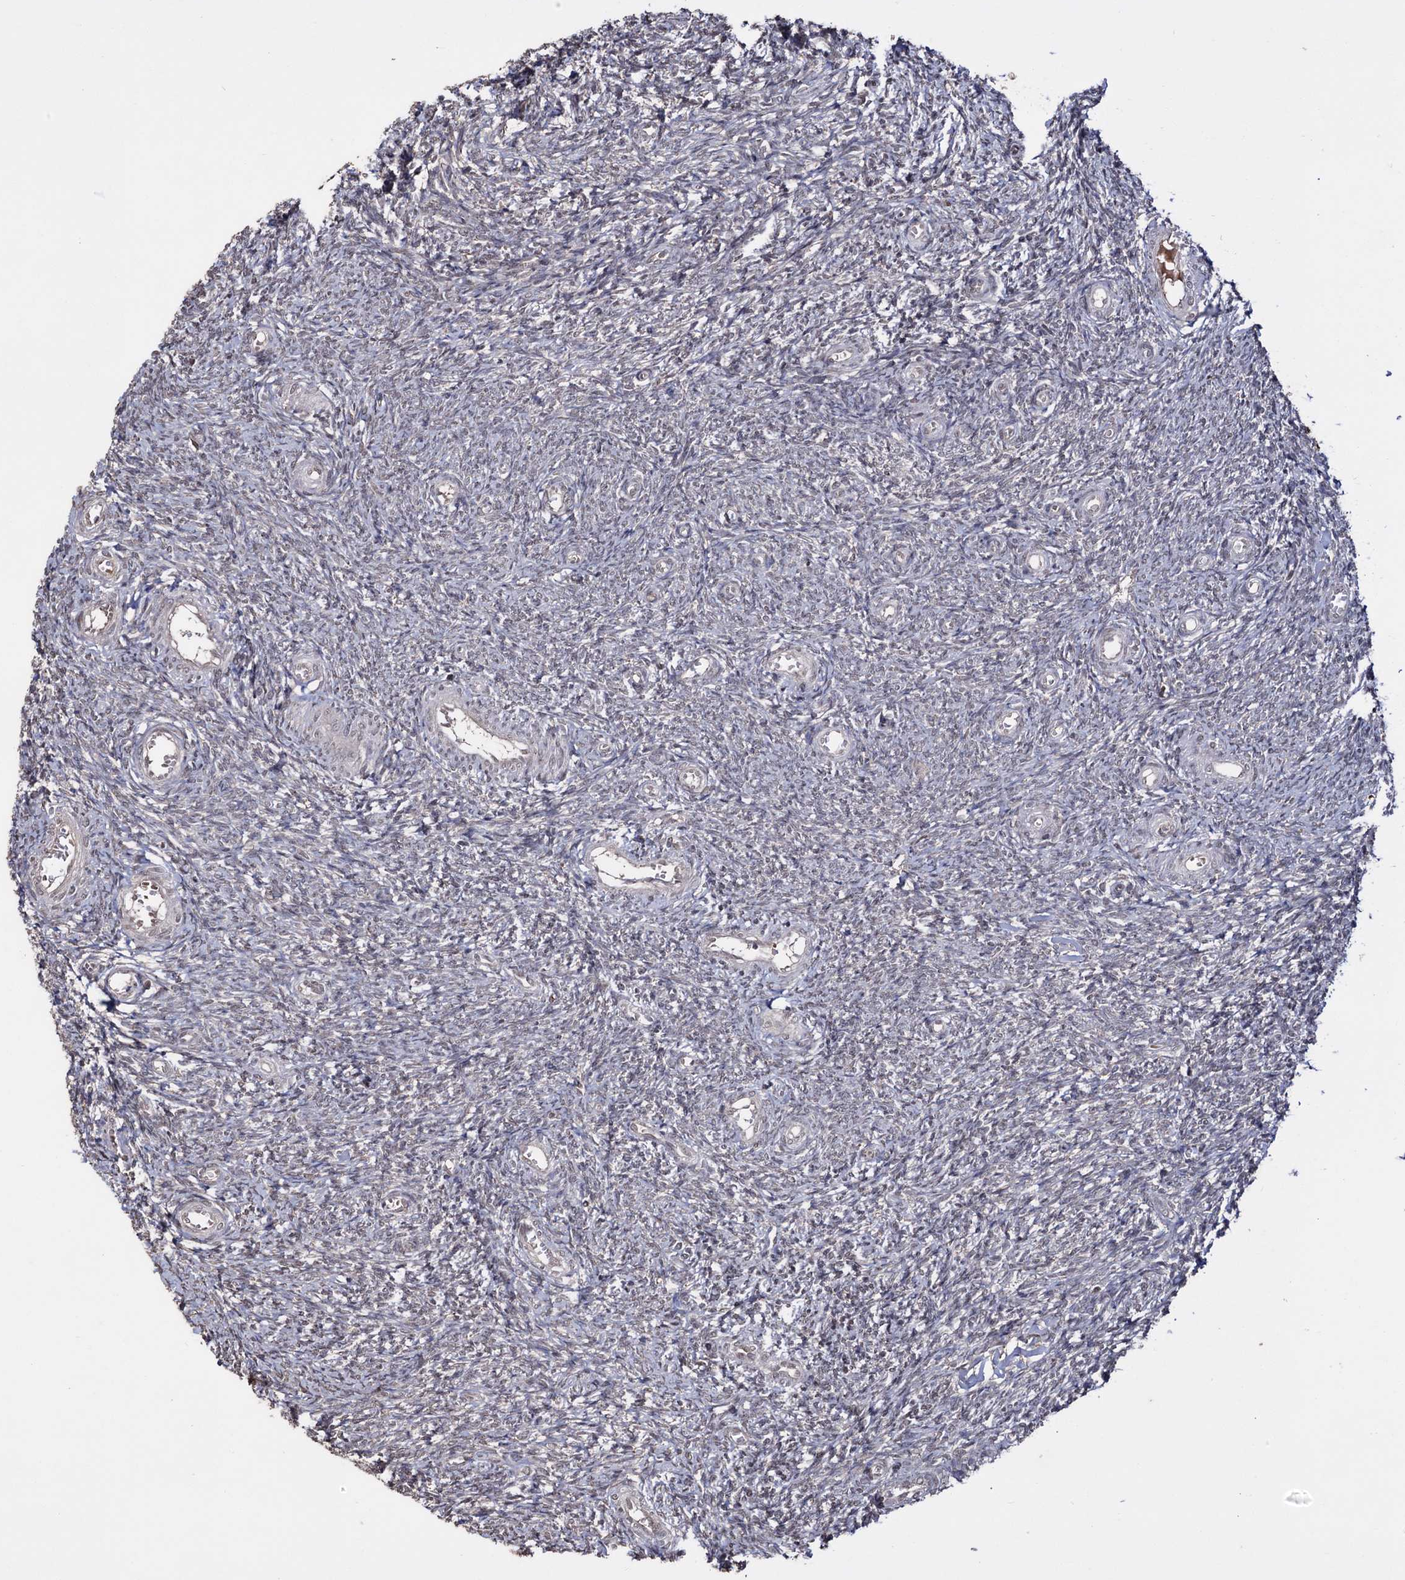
{"staining": {"intensity": "negative", "quantity": "none", "location": "none"}, "tissue": "ovary", "cell_type": "Ovarian stroma cells", "image_type": "normal", "snomed": [{"axis": "morphology", "description": "Normal tissue, NOS"}, {"axis": "topography", "description": "Ovary"}], "caption": "Ovarian stroma cells show no significant positivity in unremarkable ovary. (IHC, brightfield microscopy, high magnification).", "gene": "KLF5", "patient": {"sex": "female", "age": 44}}